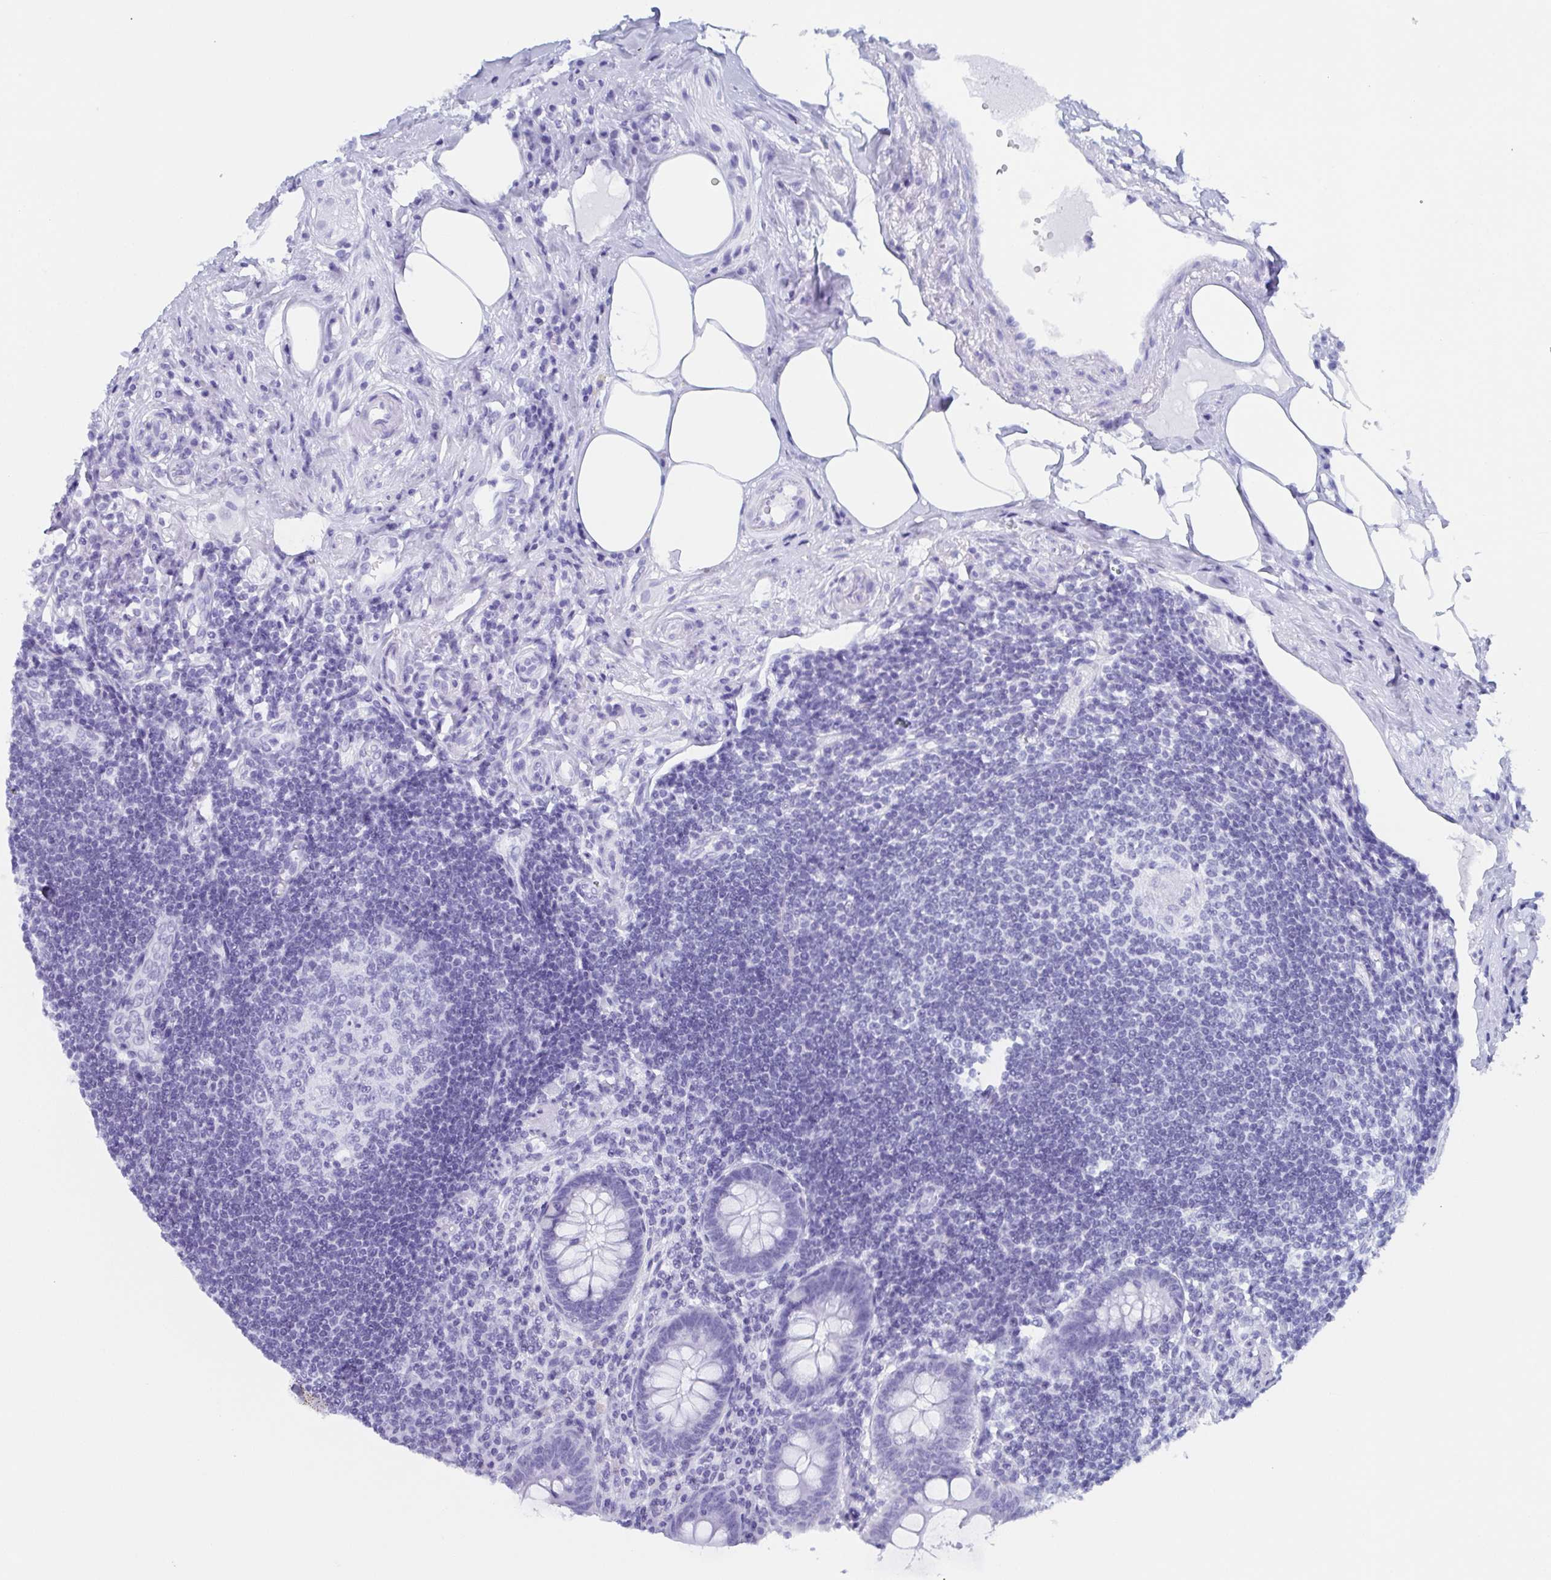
{"staining": {"intensity": "negative", "quantity": "none", "location": "none"}, "tissue": "appendix", "cell_type": "Glandular cells", "image_type": "normal", "snomed": [{"axis": "morphology", "description": "Normal tissue, NOS"}, {"axis": "topography", "description": "Appendix"}], "caption": "IHC of unremarkable human appendix demonstrates no positivity in glandular cells. Nuclei are stained in blue.", "gene": "LYRM2", "patient": {"sex": "female", "age": 57}}